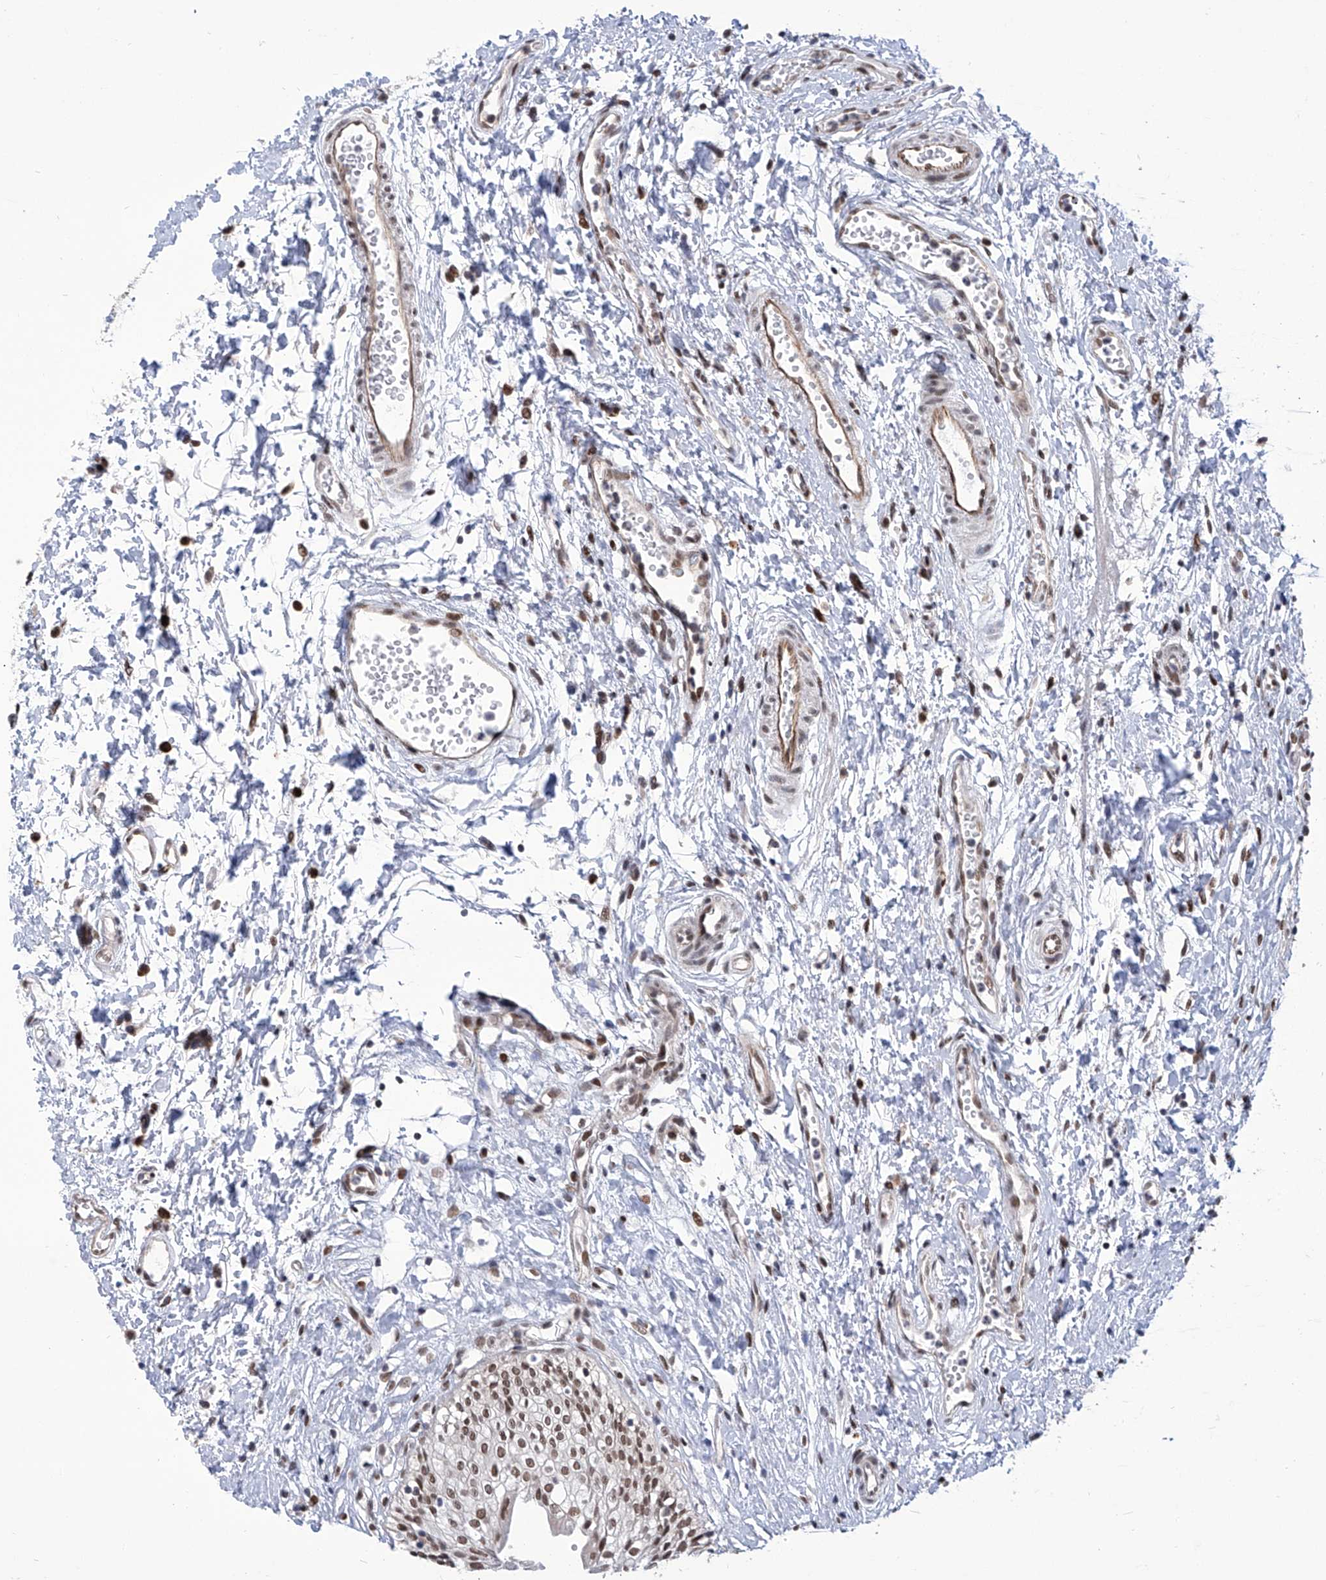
{"staining": {"intensity": "moderate", "quantity": ">75%", "location": "nuclear"}, "tissue": "urinary bladder", "cell_type": "Urothelial cells", "image_type": "normal", "snomed": [{"axis": "morphology", "description": "Normal tissue, NOS"}, {"axis": "topography", "description": "Urinary bladder"}], "caption": "A medium amount of moderate nuclear expression is appreciated in about >75% of urothelial cells in benign urinary bladder. The protein is shown in brown color, while the nuclei are stained blue.", "gene": "CEP290", "patient": {"sex": "male", "age": 51}}